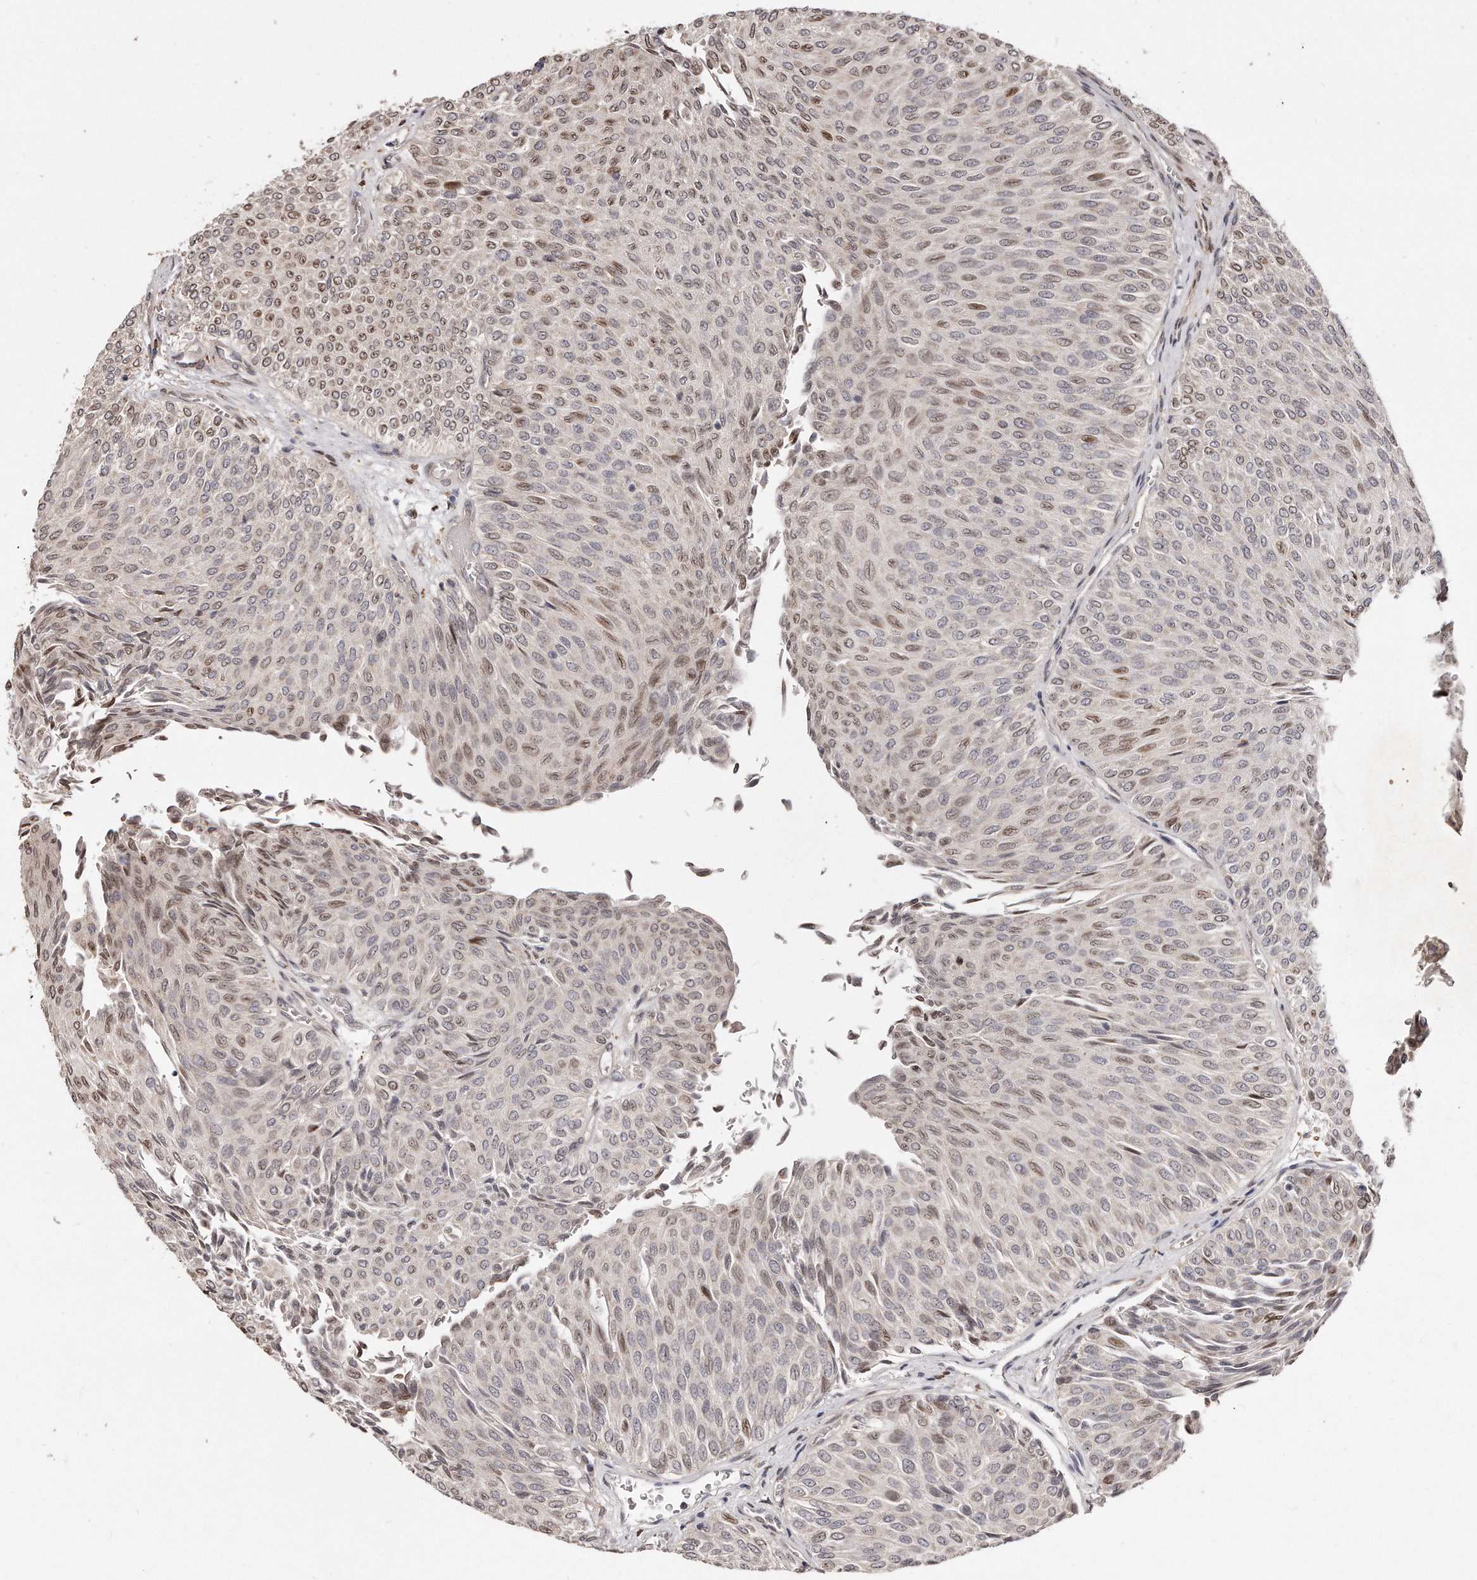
{"staining": {"intensity": "moderate", "quantity": "25%-75%", "location": "cytoplasmic/membranous,nuclear"}, "tissue": "urothelial cancer", "cell_type": "Tumor cells", "image_type": "cancer", "snomed": [{"axis": "morphology", "description": "Urothelial carcinoma, Low grade"}, {"axis": "topography", "description": "Urinary bladder"}], "caption": "Immunohistochemical staining of human urothelial carcinoma (low-grade) reveals medium levels of moderate cytoplasmic/membranous and nuclear positivity in about 25%-75% of tumor cells.", "gene": "HASPIN", "patient": {"sex": "male", "age": 78}}